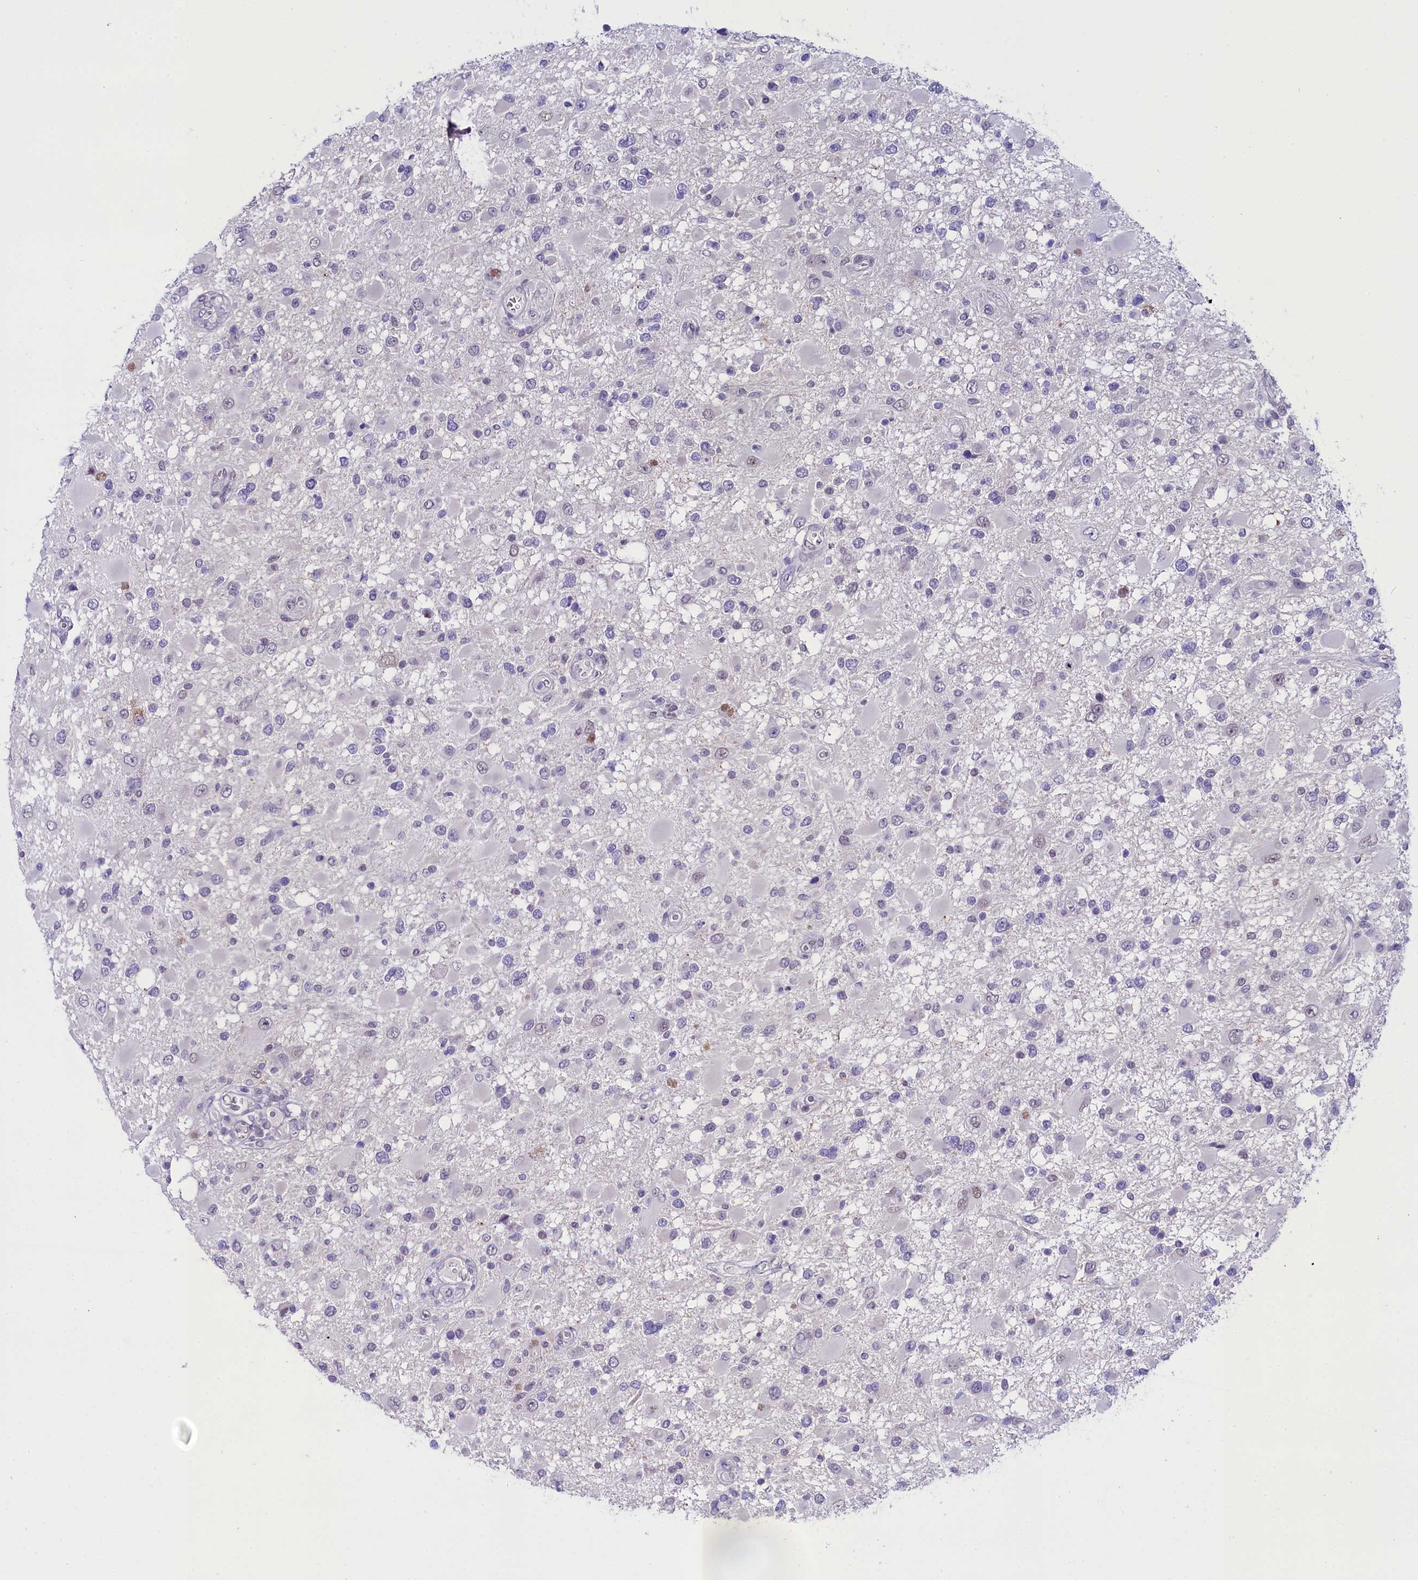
{"staining": {"intensity": "negative", "quantity": "none", "location": "none"}, "tissue": "glioma", "cell_type": "Tumor cells", "image_type": "cancer", "snomed": [{"axis": "morphology", "description": "Glioma, malignant, High grade"}, {"axis": "topography", "description": "Brain"}], "caption": "This is a photomicrograph of immunohistochemistry staining of malignant glioma (high-grade), which shows no expression in tumor cells.", "gene": "OSGEP", "patient": {"sex": "male", "age": 53}}